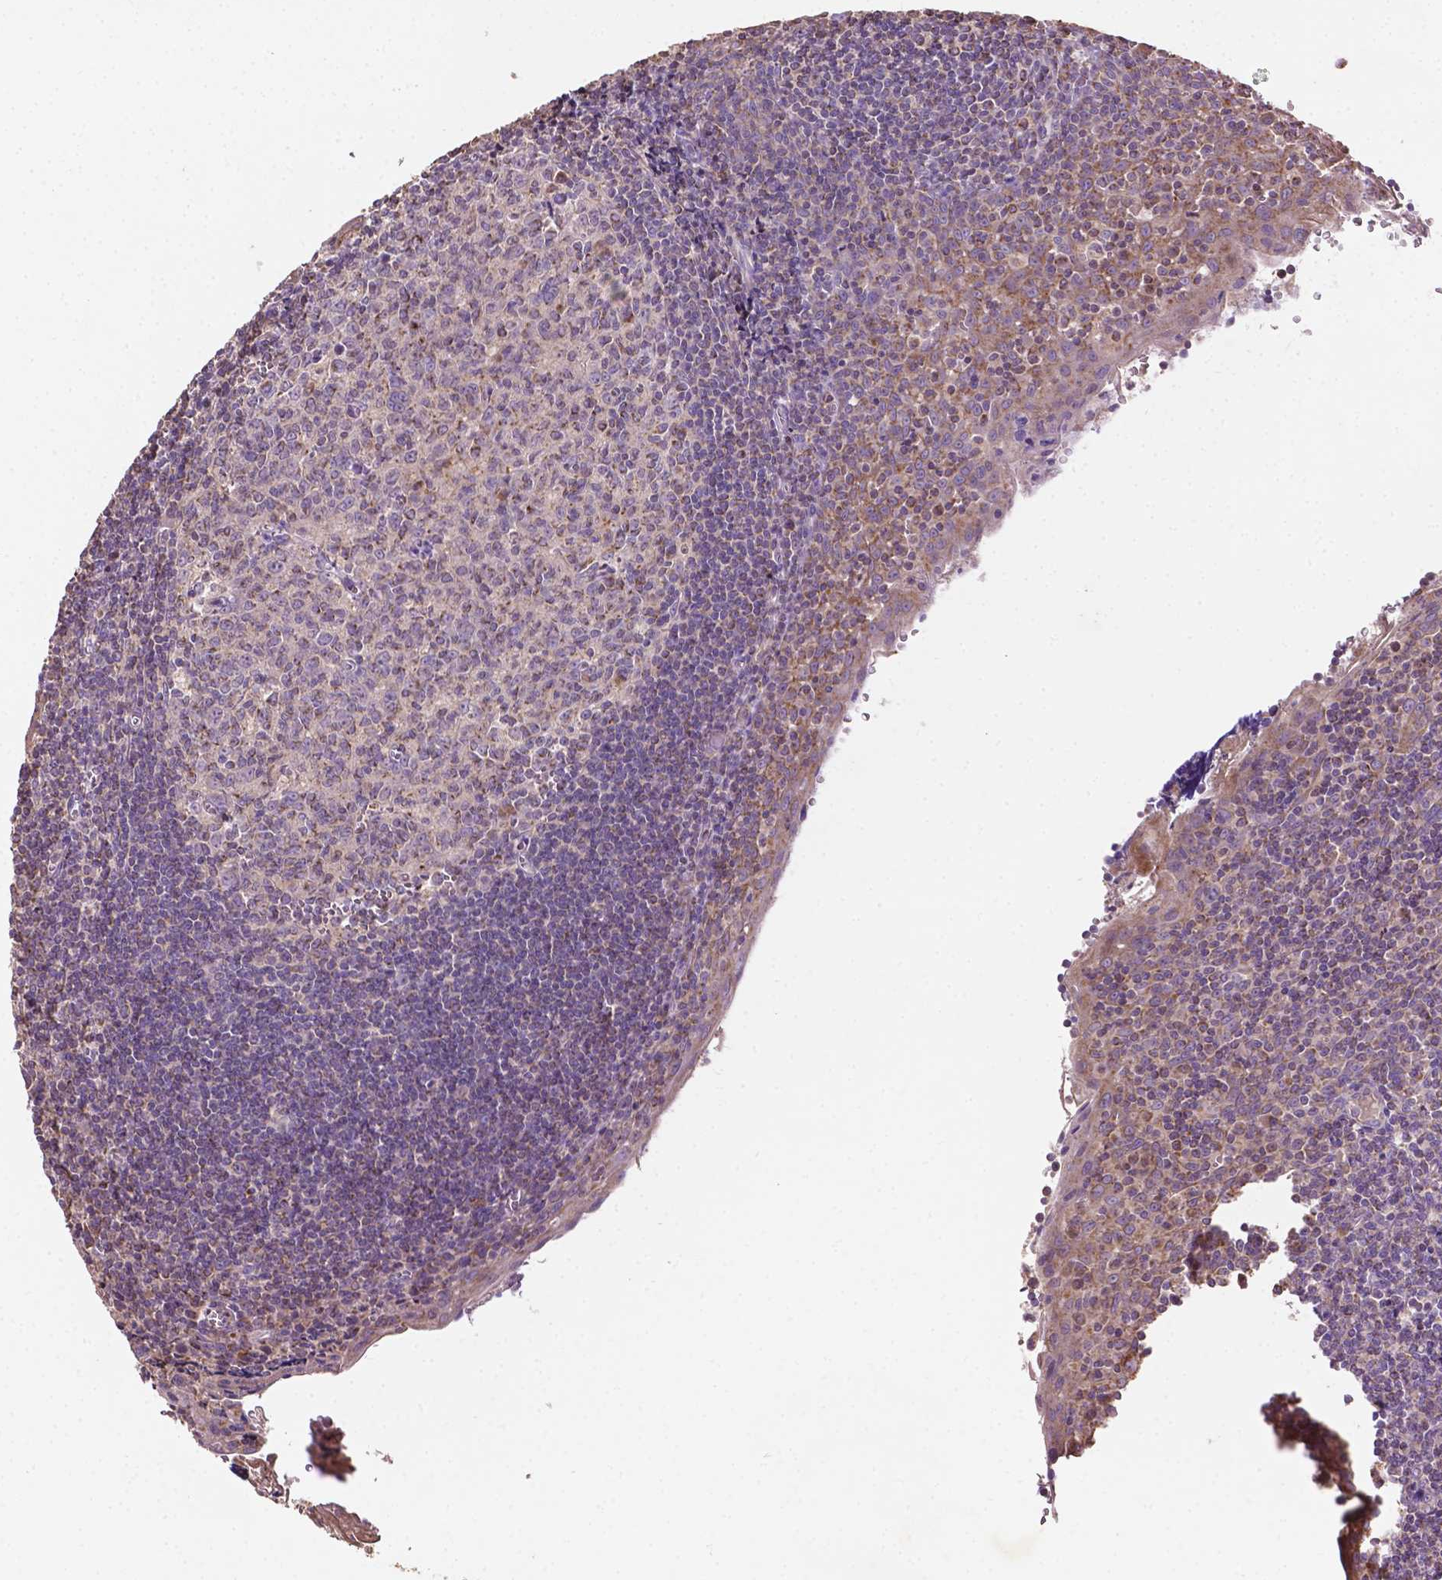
{"staining": {"intensity": "weak", "quantity": "<25%", "location": "cytoplasmic/membranous"}, "tissue": "tonsil", "cell_type": "Germinal center cells", "image_type": "normal", "snomed": [{"axis": "morphology", "description": "Normal tissue, NOS"}, {"axis": "morphology", "description": "Inflammation, NOS"}, {"axis": "topography", "description": "Tonsil"}], "caption": "A high-resolution image shows IHC staining of normal tonsil, which exhibits no significant expression in germinal center cells. The staining was performed using DAB (3,3'-diaminobenzidine) to visualize the protein expression in brown, while the nuclei were stained in blue with hematoxylin (Magnification: 20x).", "gene": "LRR1", "patient": {"sex": "female", "age": 31}}